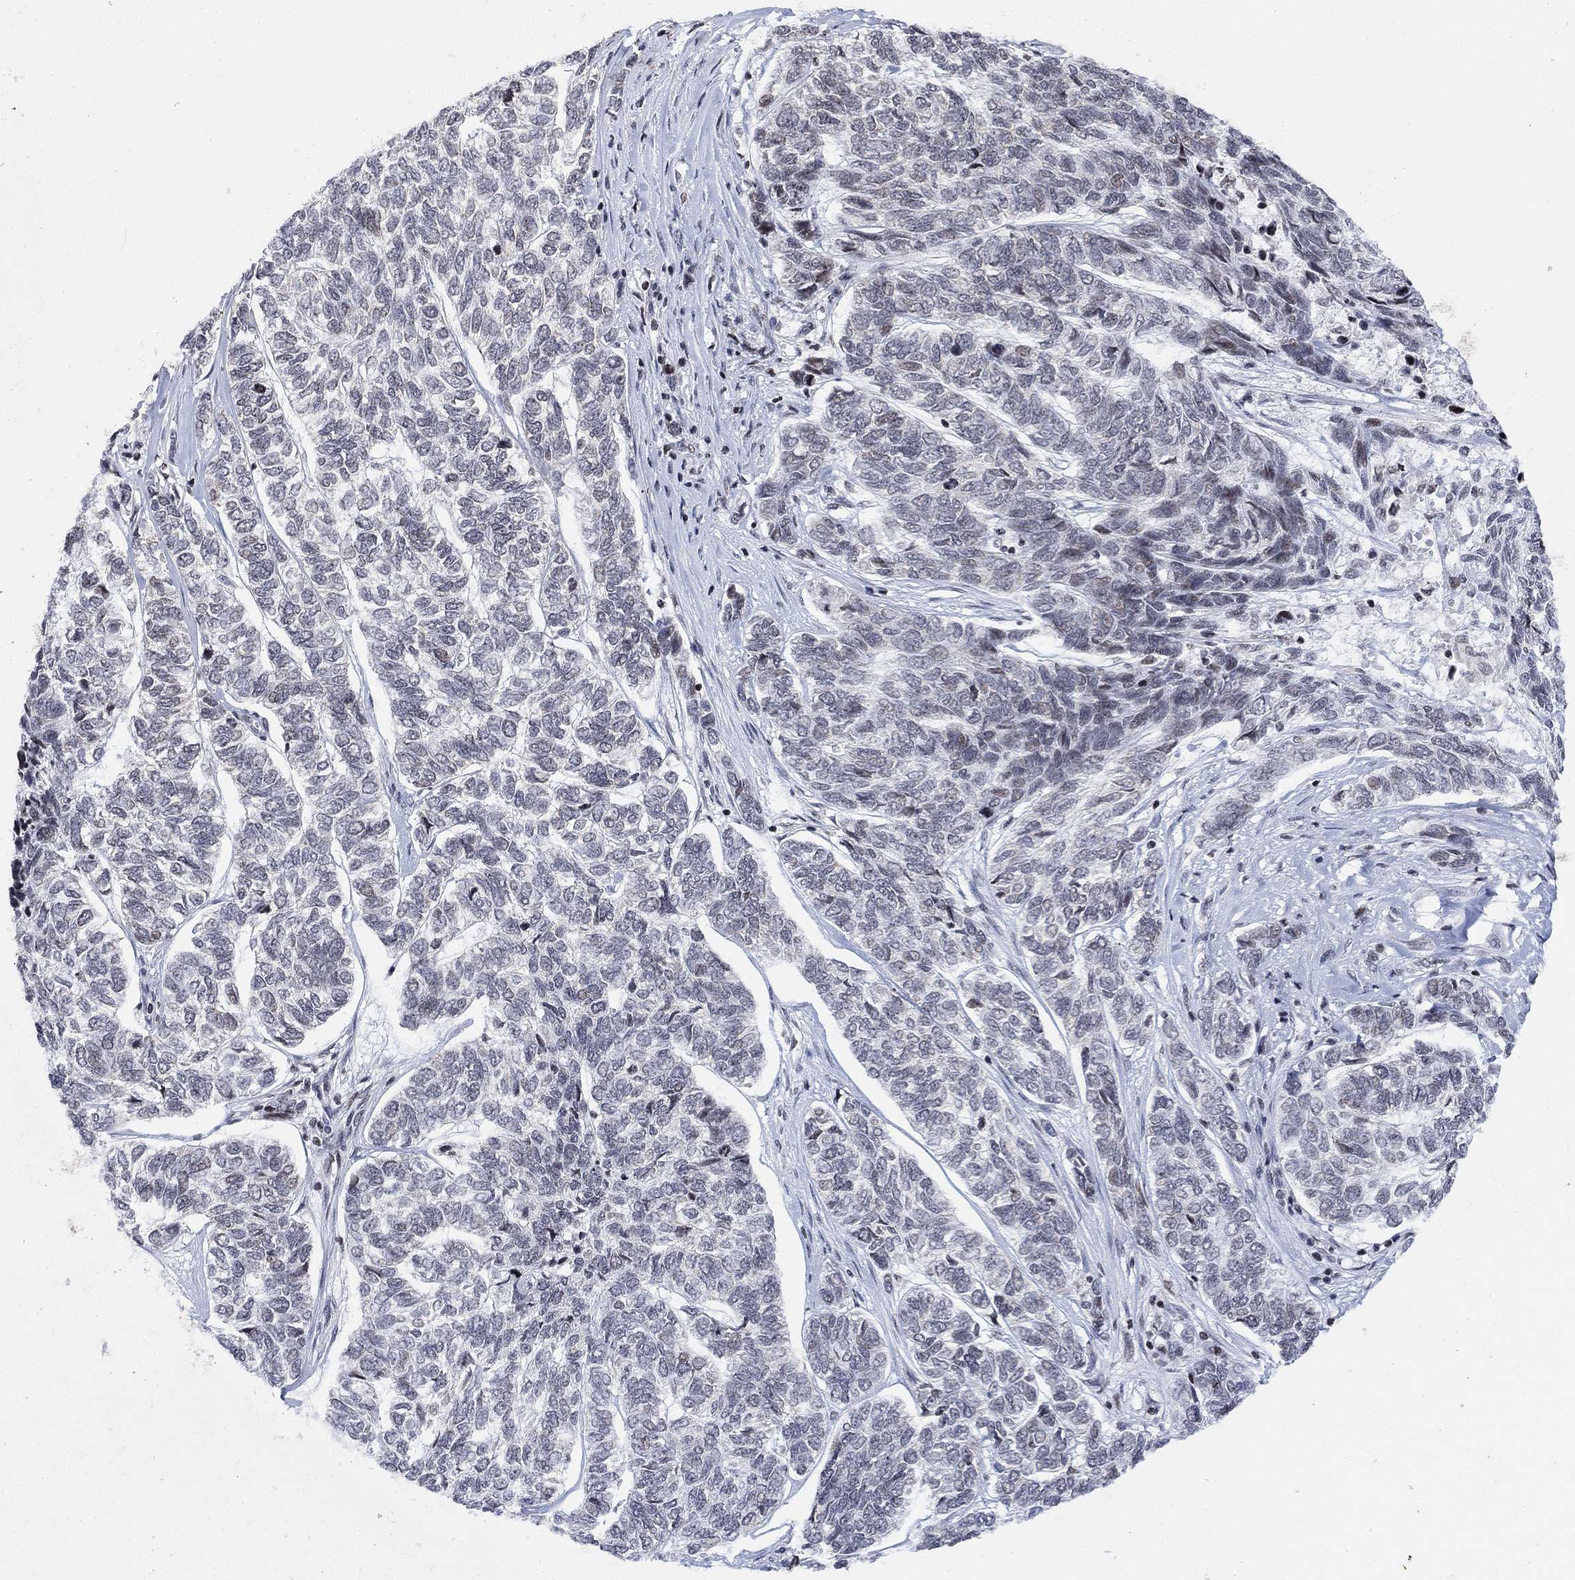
{"staining": {"intensity": "negative", "quantity": "none", "location": "none"}, "tissue": "skin cancer", "cell_type": "Tumor cells", "image_type": "cancer", "snomed": [{"axis": "morphology", "description": "Basal cell carcinoma"}, {"axis": "topography", "description": "Skin"}], "caption": "This is an immunohistochemistry (IHC) histopathology image of skin basal cell carcinoma. There is no staining in tumor cells.", "gene": "ABHD14A", "patient": {"sex": "female", "age": 65}}